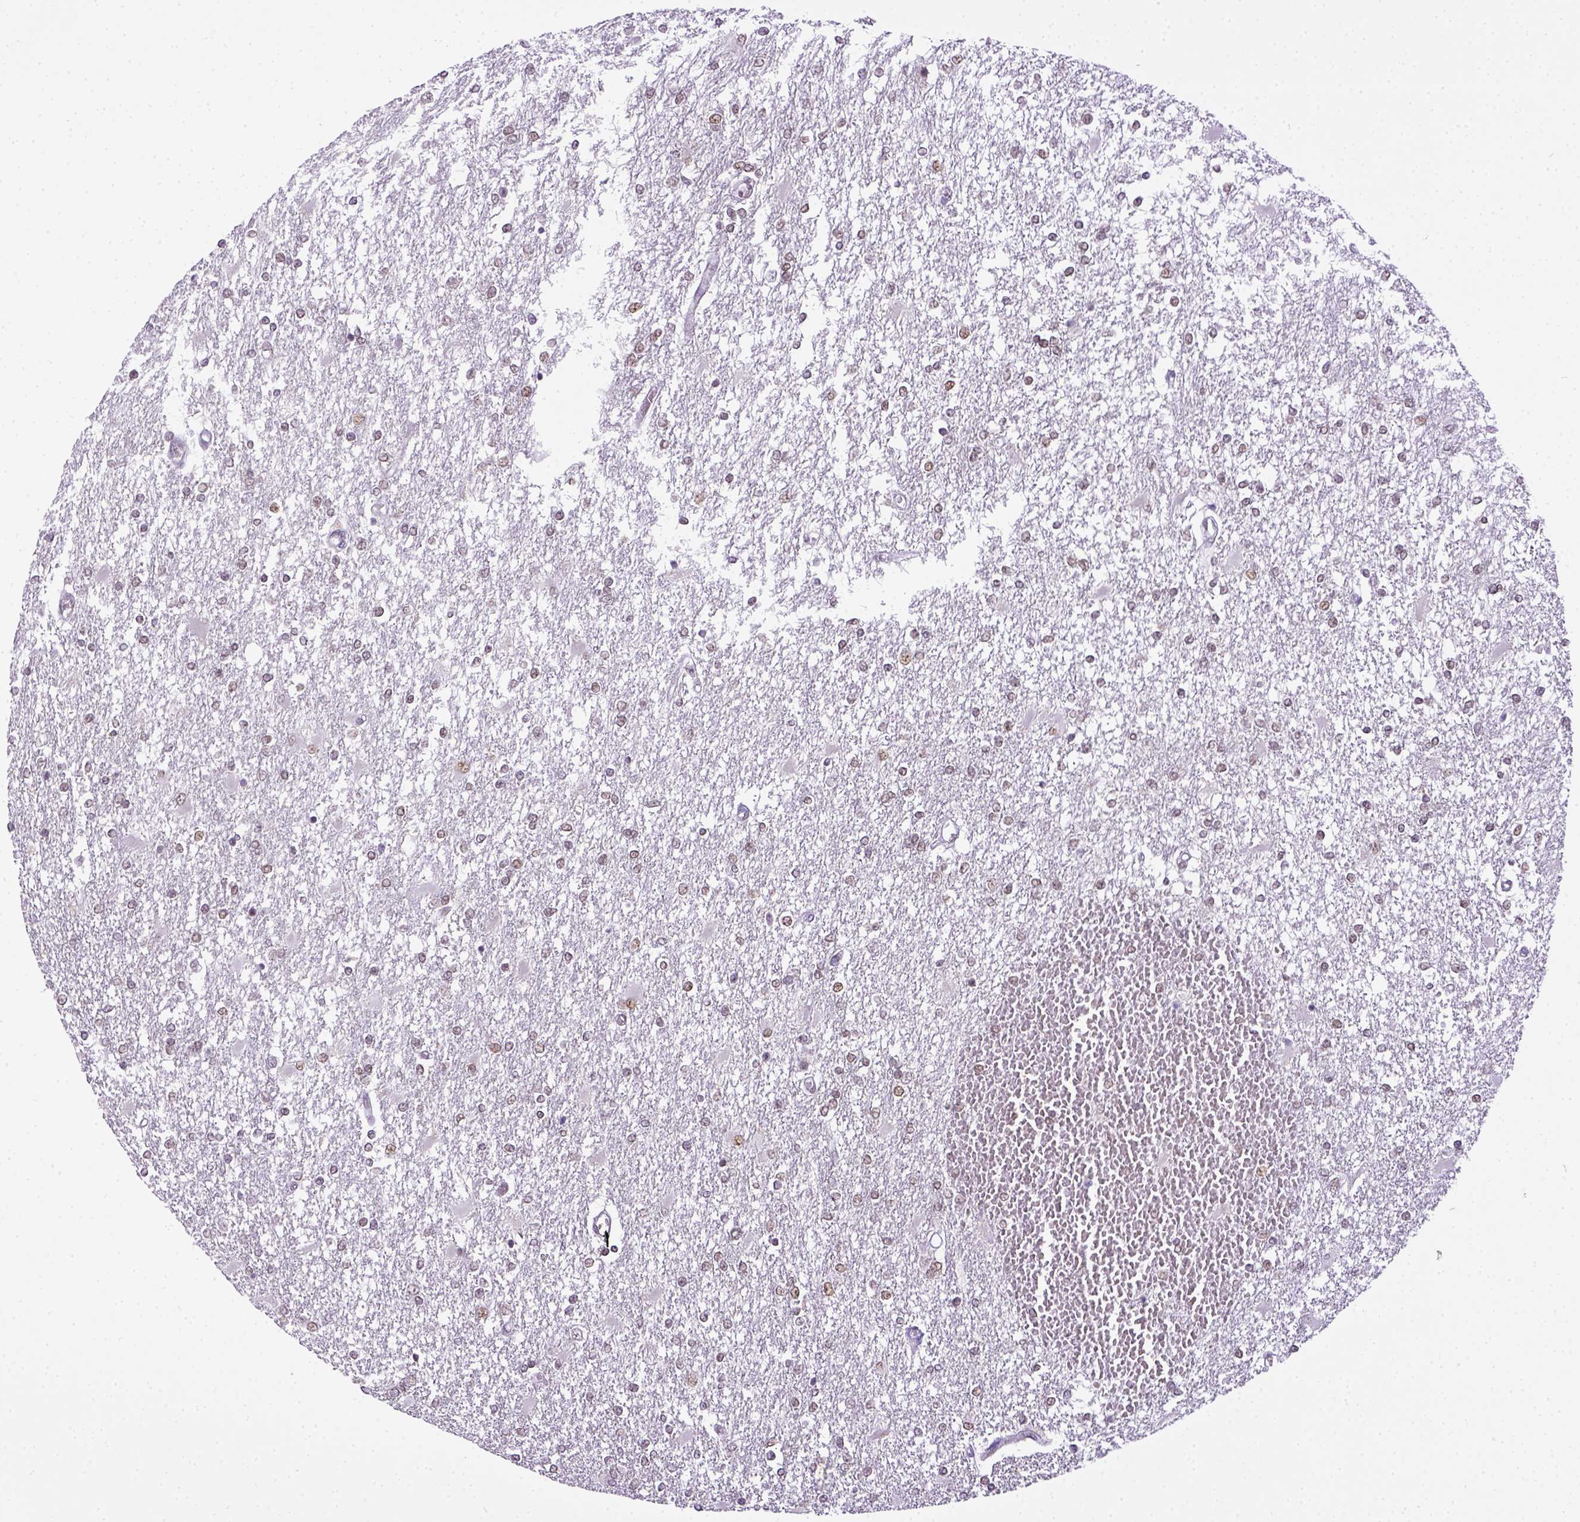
{"staining": {"intensity": "weak", "quantity": "25%-75%", "location": "nuclear"}, "tissue": "glioma", "cell_type": "Tumor cells", "image_type": "cancer", "snomed": [{"axis": "morphology", "description": "Glioma, malignant, High grade"}, {"axis": "topography", "description": "Cerebral cortex"}], "caption": "Immunohistochemical staining of glioma reveals low levels of weak nuclear protein positivity in about 25%-75% of tumor cells.", "gene": "ERCC1", "patient": {"sex": "male", "age": 79}}